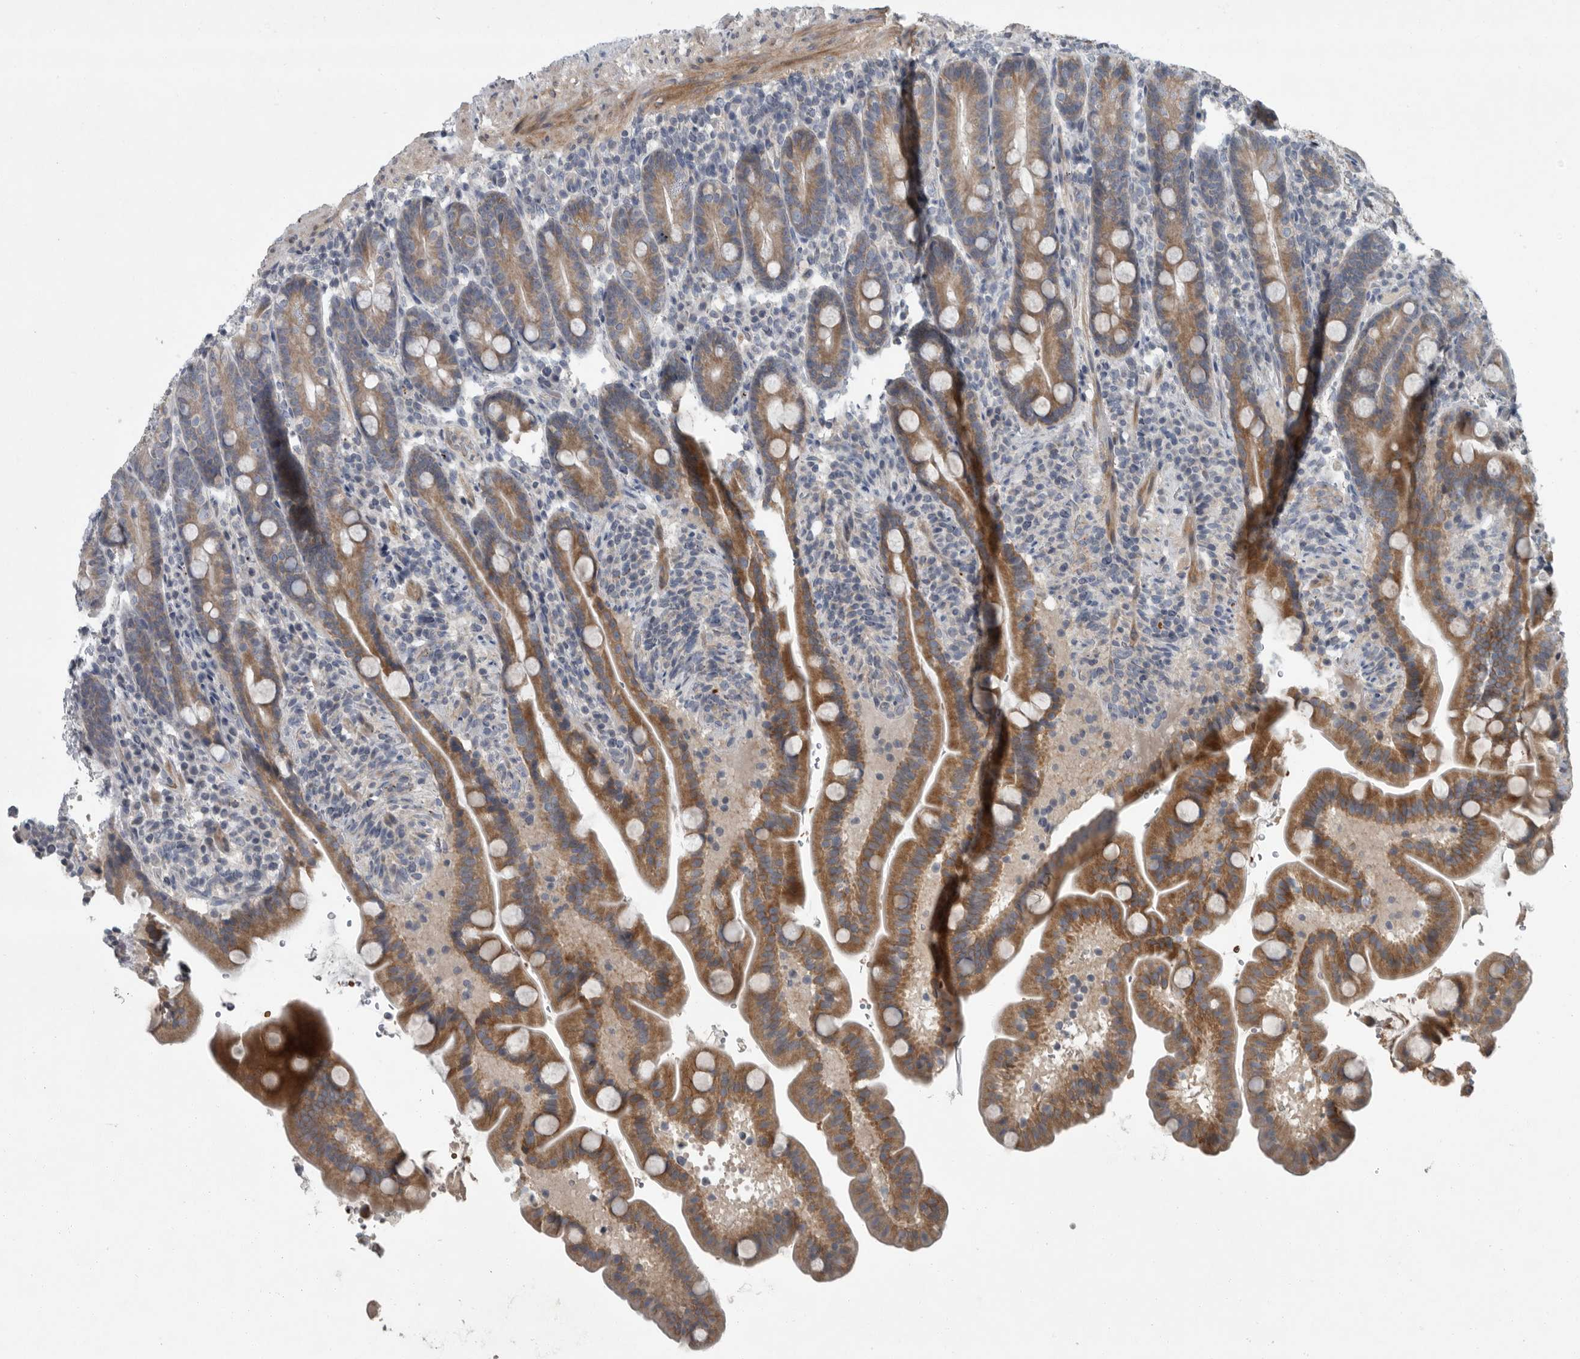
{"staining": {"intensity": "moderate", "quantity": ">75%", "location": "cytoplasmic/membranous"}, "tissue": "duodenum", "cell_type": "Glandular cells", "image_type": "normal", "snomed": [{"axis": "morphology", "description": "Normal tissue, NOS"}, {"axis": "topography", "description": "Duodenum"}], "caption": "DAB (3,3'-diaminobenzidine) immunohistochemical staining of normal duodenum shows moderate cytoplasmic/membranous protein staining in approximately >75% of glandular cells. Using DAB (brown) and hematoxylin (blue) stains, captured at high magnification using brightfield microscopy.", "gene": "MPP3", "patient": {"sex": "male", "age": 54}}